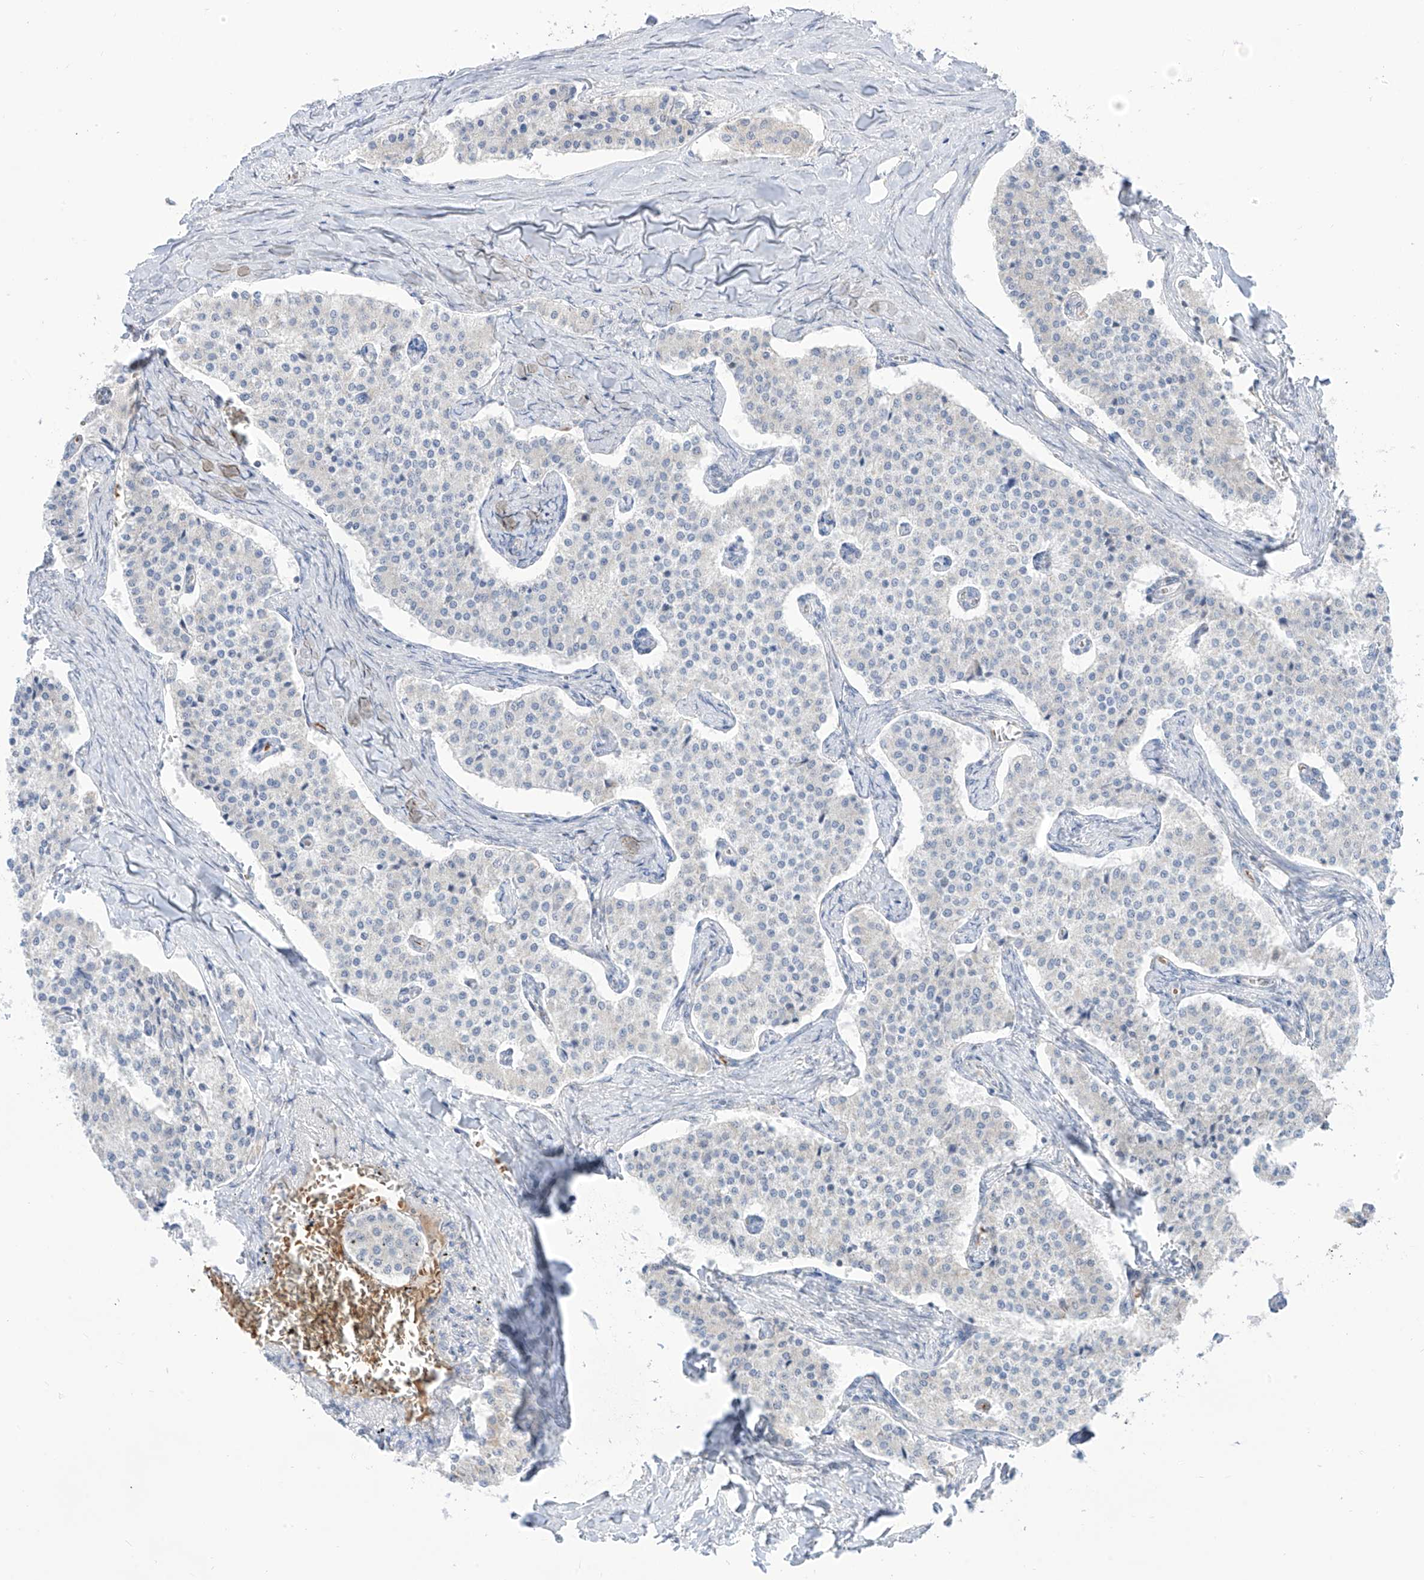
{"staining": {"intensity": "negative", "quantity": "none", "location": "none"}, "tissue": "carcinoid", "cell_type": "Tumor cells", "image_type": "cancer", "snomed": [{"axis": "morphology", "description": "Carcinoid, malignant, NOS"}, {"axis": "topography", "description": "Colon"}], "caption": "Human carcinoid stained for a protein using immunohistochemistry demonstrates no positivity in tumor cells.", "gene": "ARHGEF40", "patient": {"sex": "female", "age": 52}}